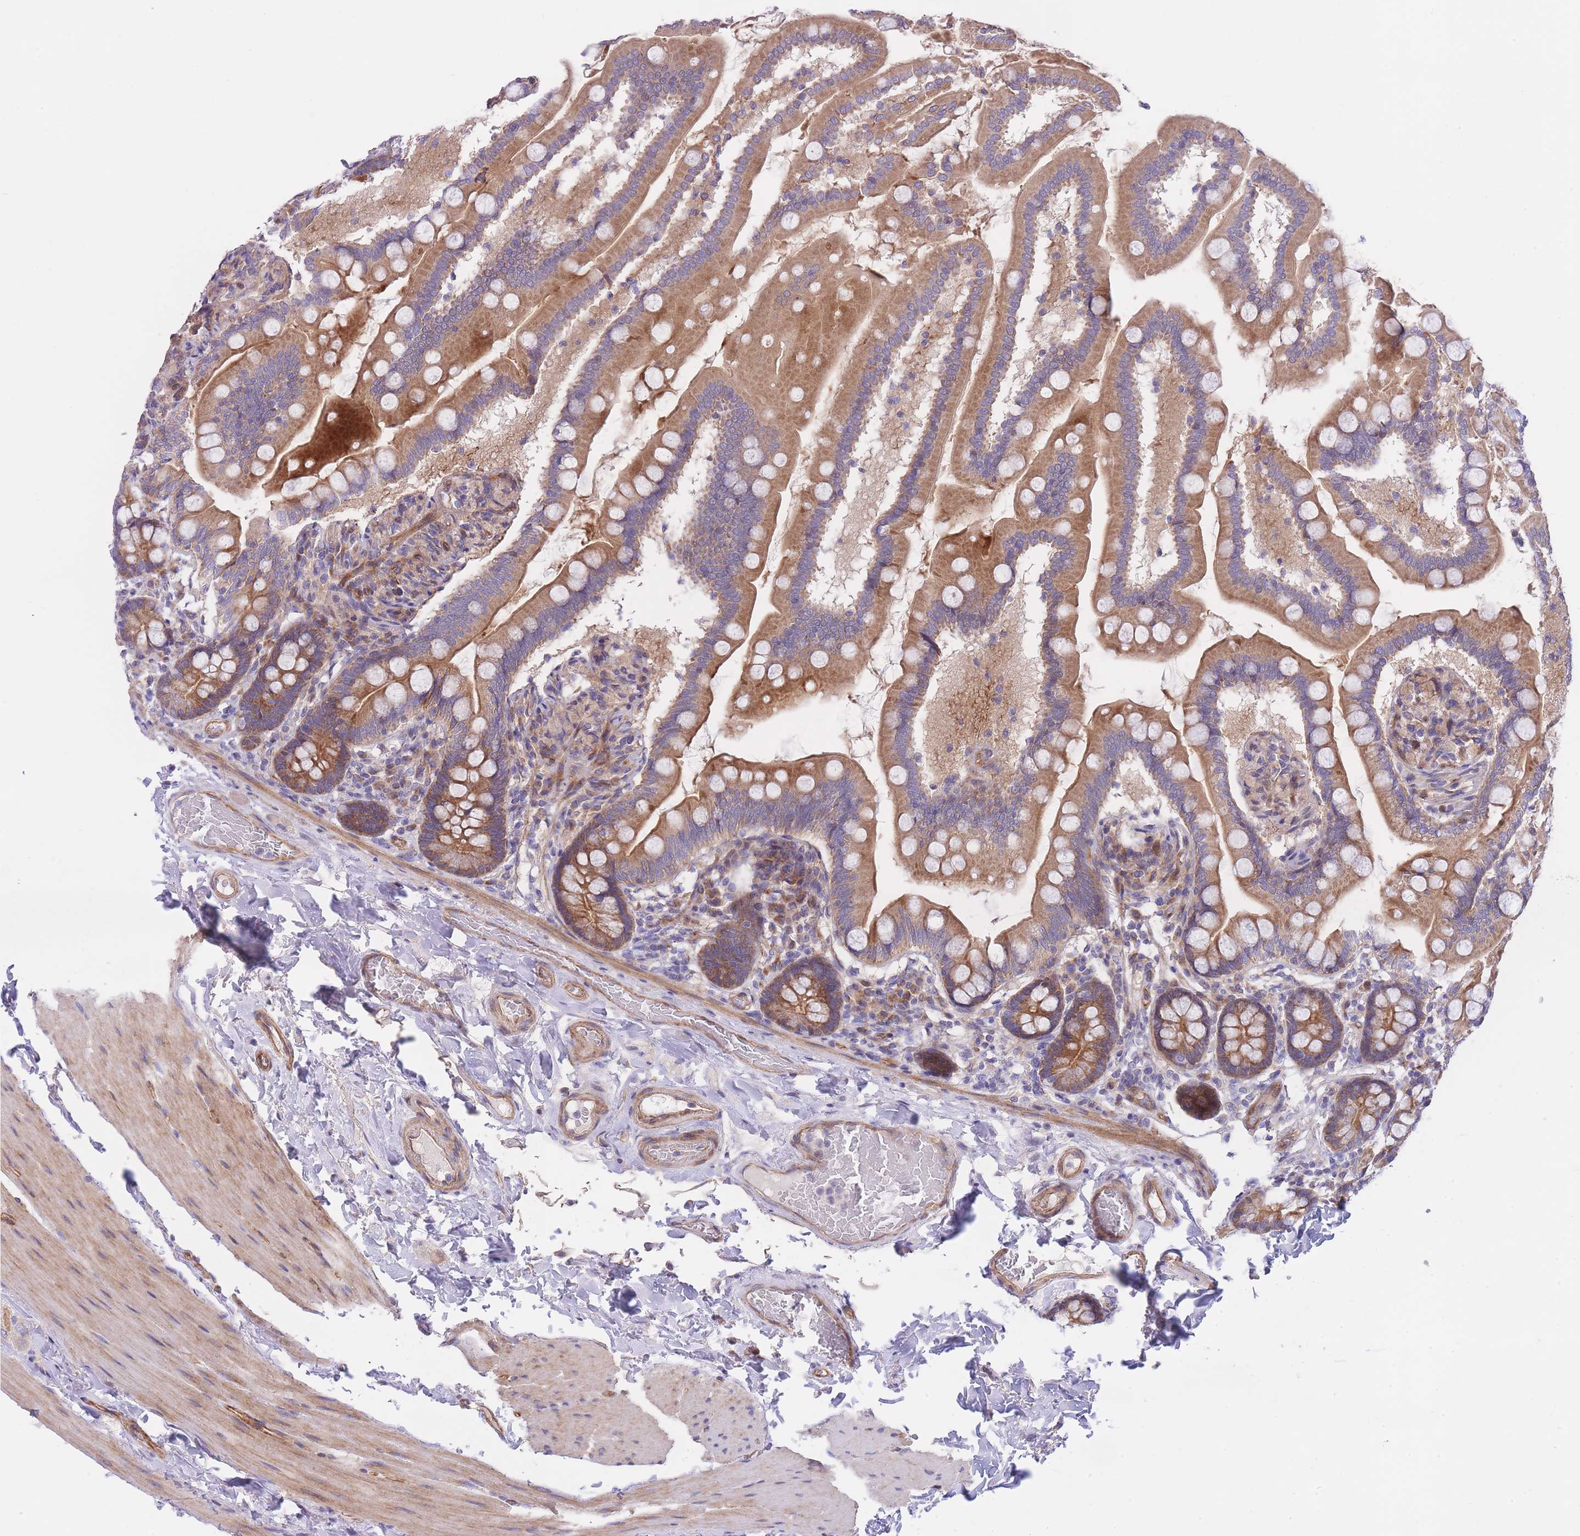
{"staining": {"intensity": "strong", "quantity": ">75%", "location": "cytoplasmic/membranous"}, "tissue": "small intestine", "cell_type": "Glandular cells", "image_type": "normal", "snomed": [{"axis": "morphology", "description": "Normal tissue, NOS"}, {"axis": "topography", "description": "Small intestine"}], "caption": "Human small intestine stained with a brown dye shows strong cytoplasmic/membranous positive positivity in approximately >75% of glandular cells.", "gene": "CHAC1", "patient": {"sex": "female", "age": 64}}